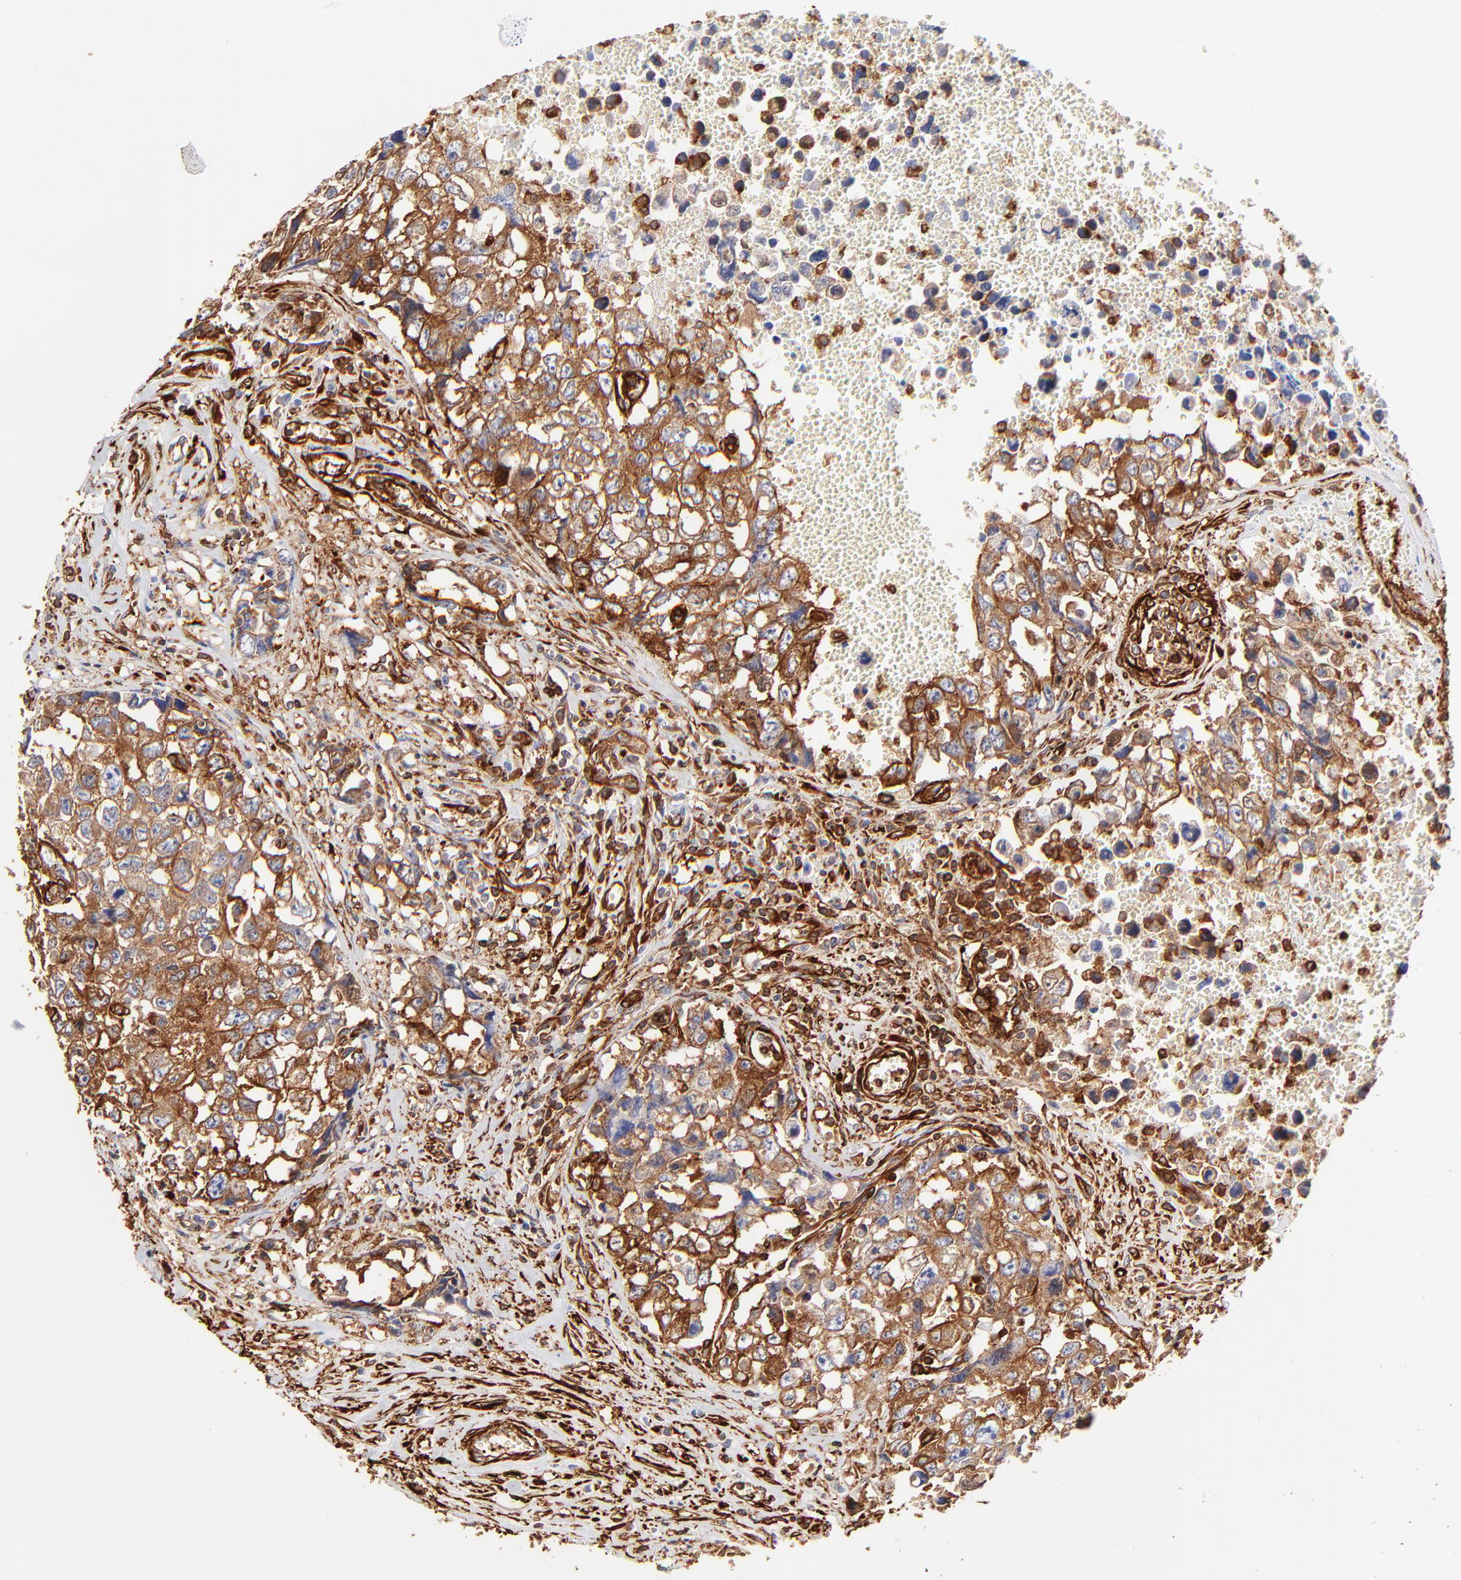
{"staining": {"intensity": "strong", "quantity": ">75%", "location": "cytoplasmic/membranous"}, "tissue": "testis cancer", "cell_type": "Tumor cells", "image_type": "cancer", "snomed": [{"axis": "morphology", "description": "Carcinoma, Embryonal, NOS"}, {"axis": "topography", "description": "Testis"}], "caption": "Brown immunohistochemical staining in human embryonal carcinoma (testis) shows strong cytoplasmic/membranous positivity in about >75% of tumor cells. Immunohistochemistry (ihc) stains the protein of interest in brown and the nuclei are stained blue.", "gene": "FLNA", "patient": {"sex": "male", "age": 31}}